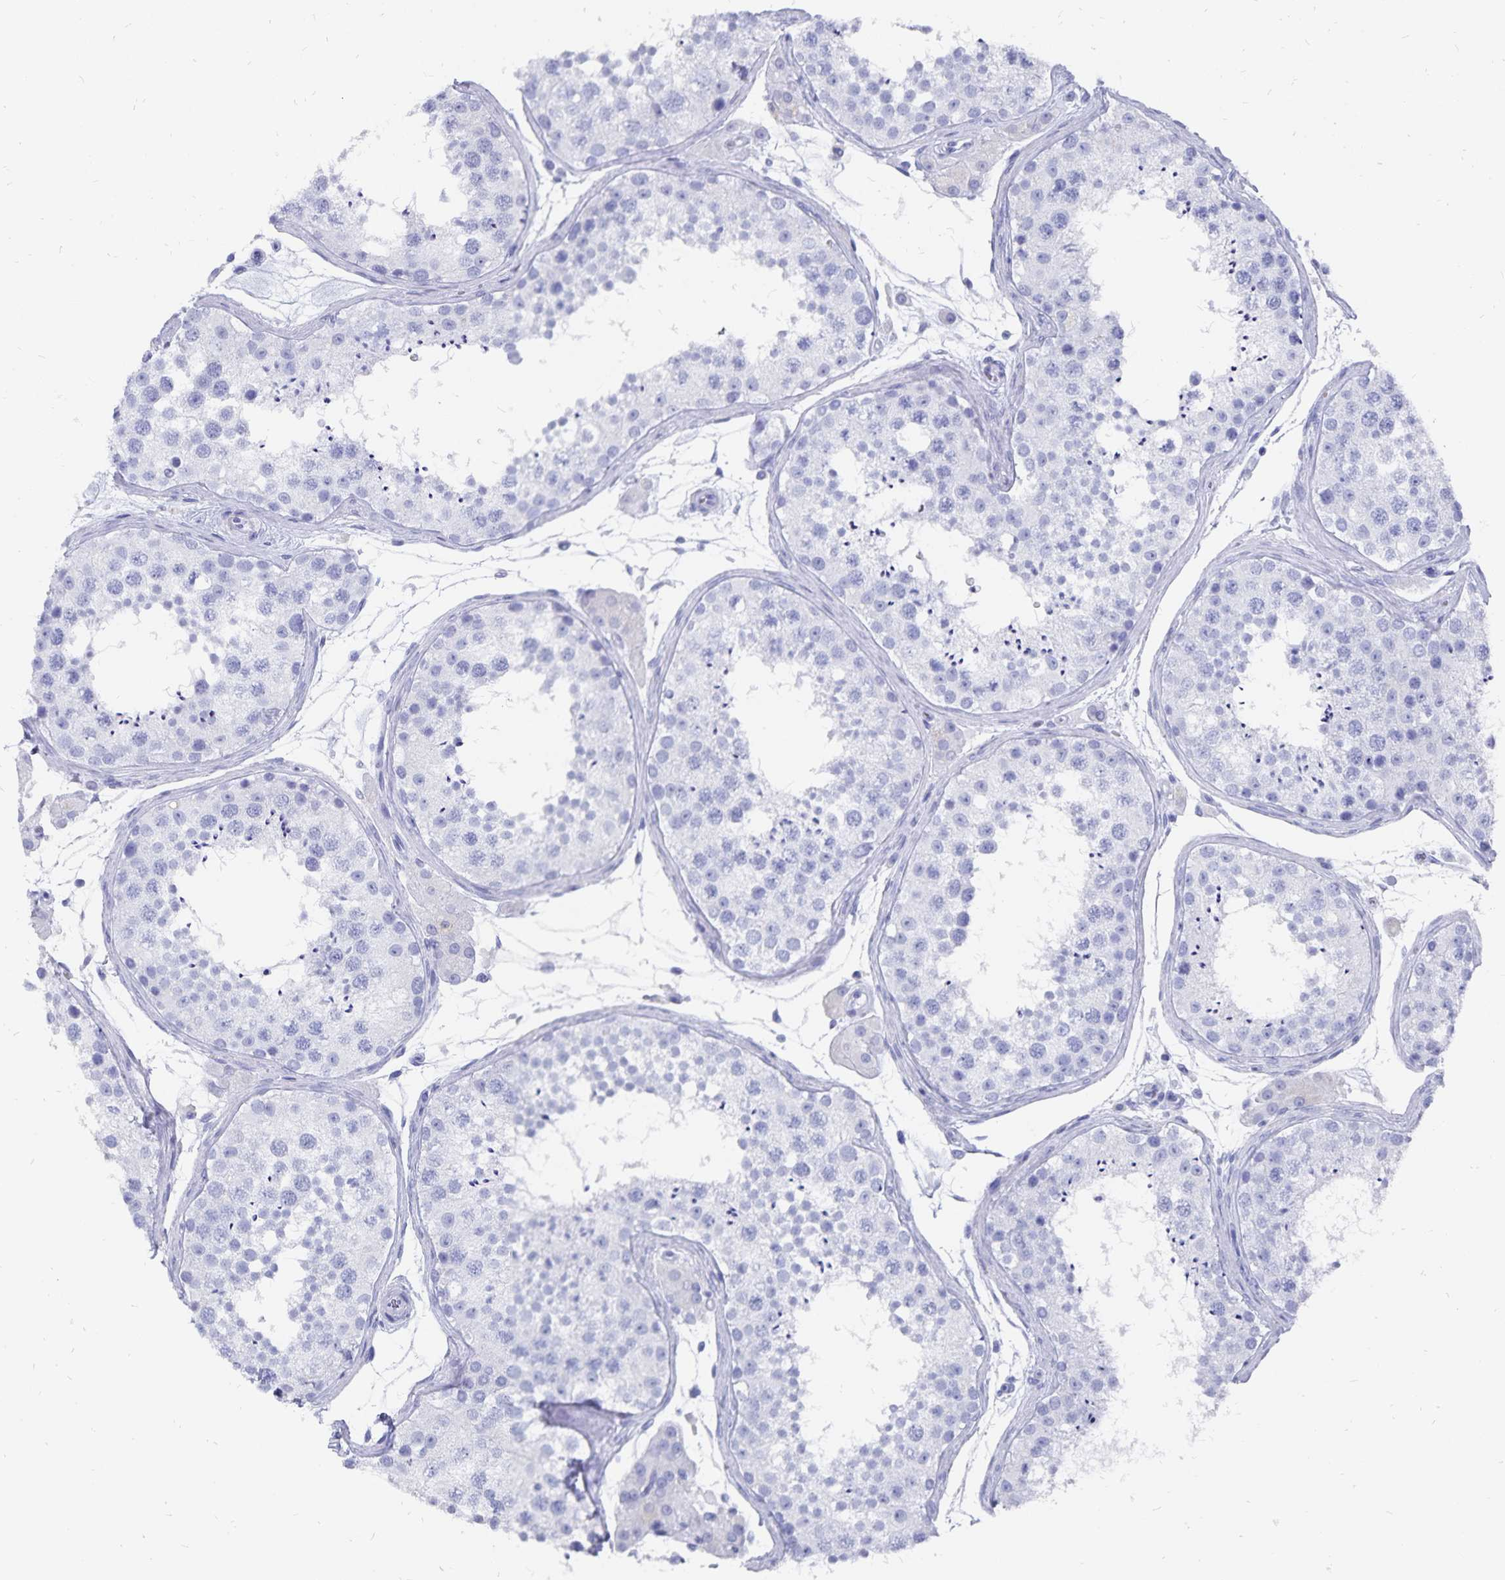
{"staining": {"intensity": "negative", "quantity": "none", "location": "none"}, "tissue": "testis", "cell_type": "Cells in seminiferous ducts", "image_type": "normal", "snomed": [{"axis": "morphology", "description": "Normal tissue, NOS"}, {"axis": "topography", "description": "Testis"}], "caption": "Cells in seminiferous ducts show no significant positivity in normal testis. (DAB (3,3'-diaminobenzidine) immunohistochemistry with hematoxylin counter stain).", "gene": "ADH1A", "patient": {"sex": "male", "age": 41}}